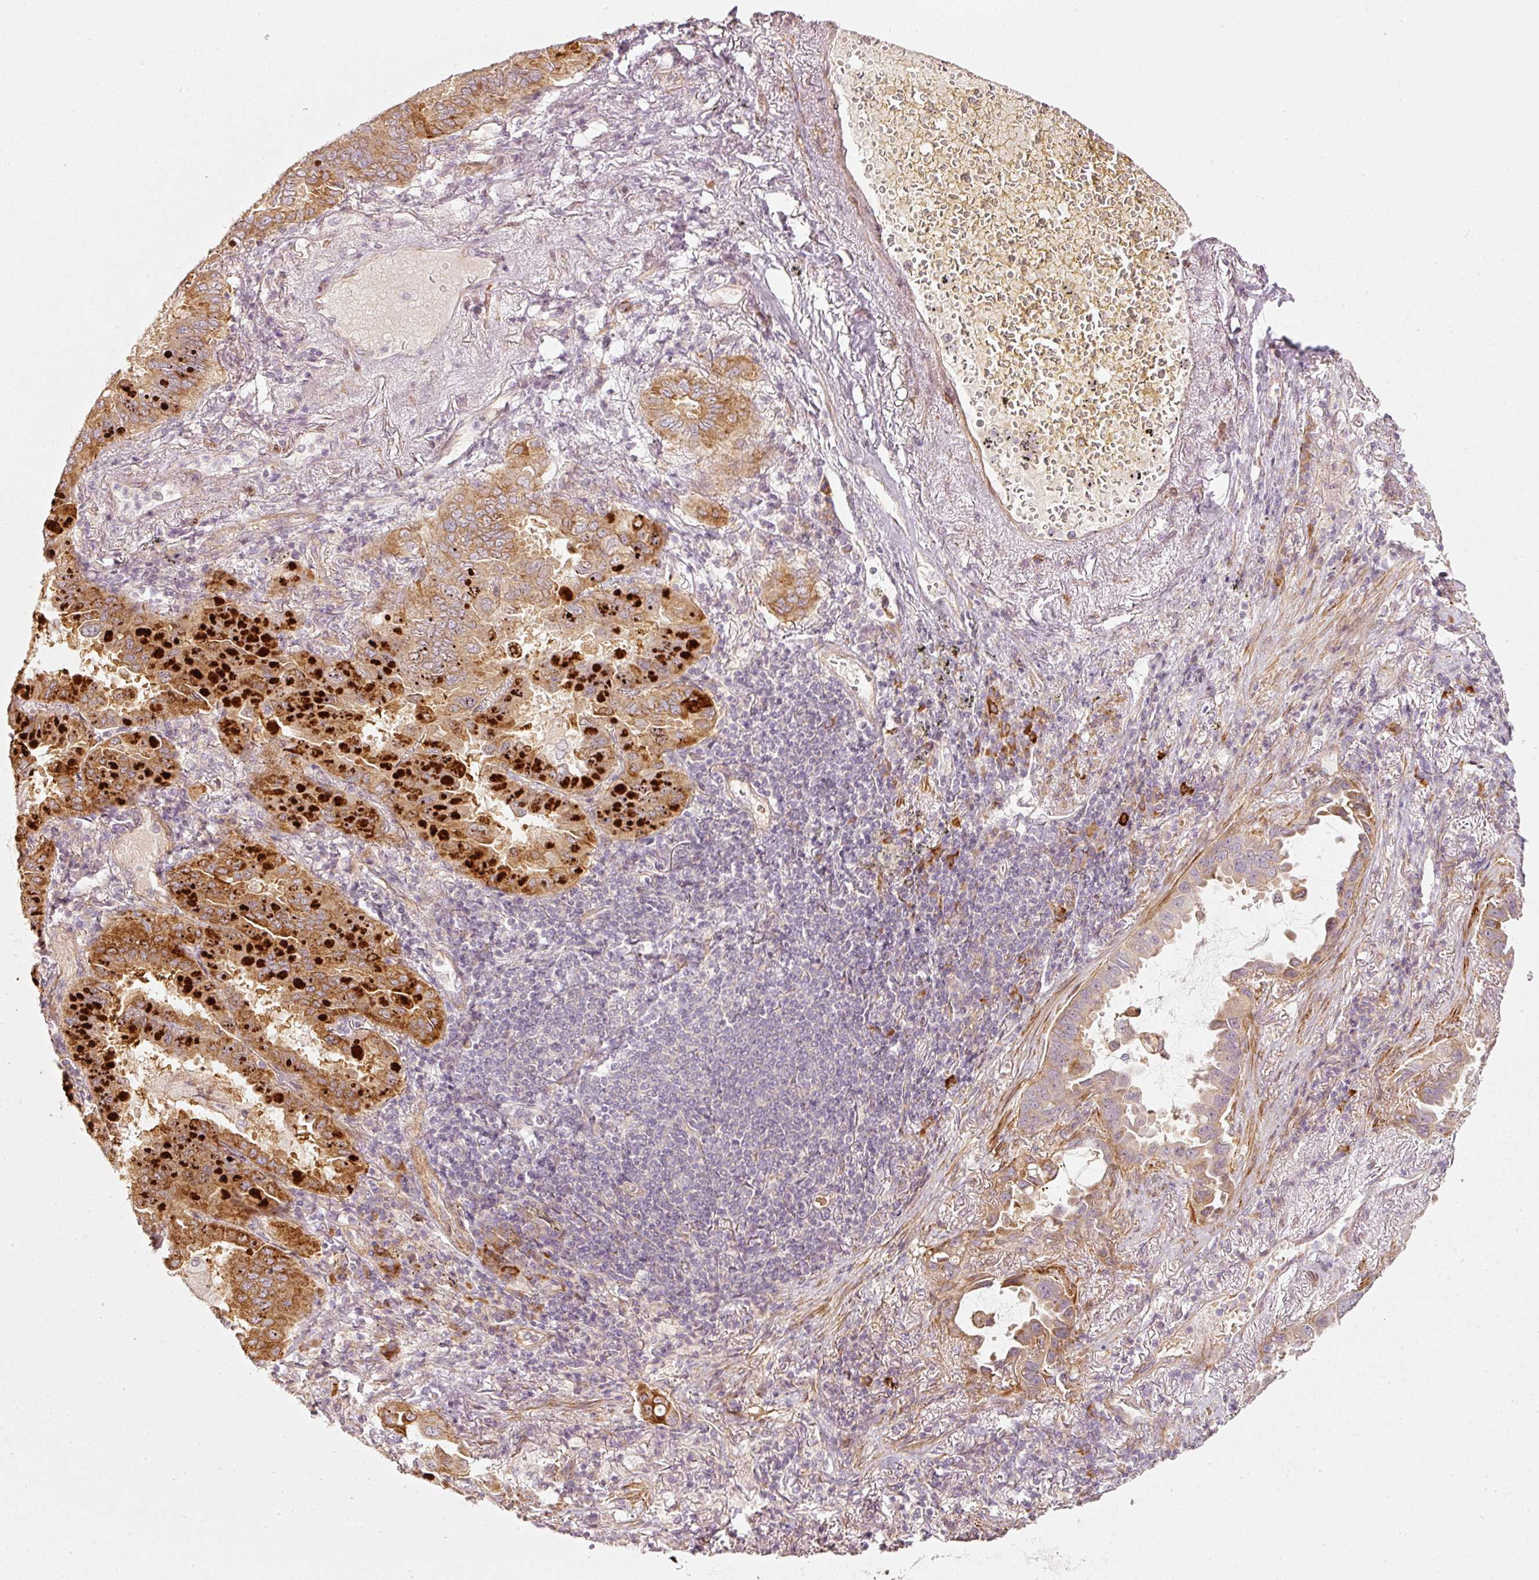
{"staining": {"intensity": "strong", "quantity": "<25%", "location": "cytoplasmic/membranous"}, "tissue": "lung cancer", "cell_type": "Tumor cells", "image_type": "cancer", "snomed": [{"axis": "morphology", "description": "Adenocarcinoma, NOS"}, {"axis": "topography", "description": "Lung"}], "caption": "Immunohistochemical staining of human lung cancer reveals strong cytoplasmic/membranous protein positivity in approximately <25% of tumor cells.", "gene": "KCNQ1", "patient": {"sex": "male", "age": 64}}